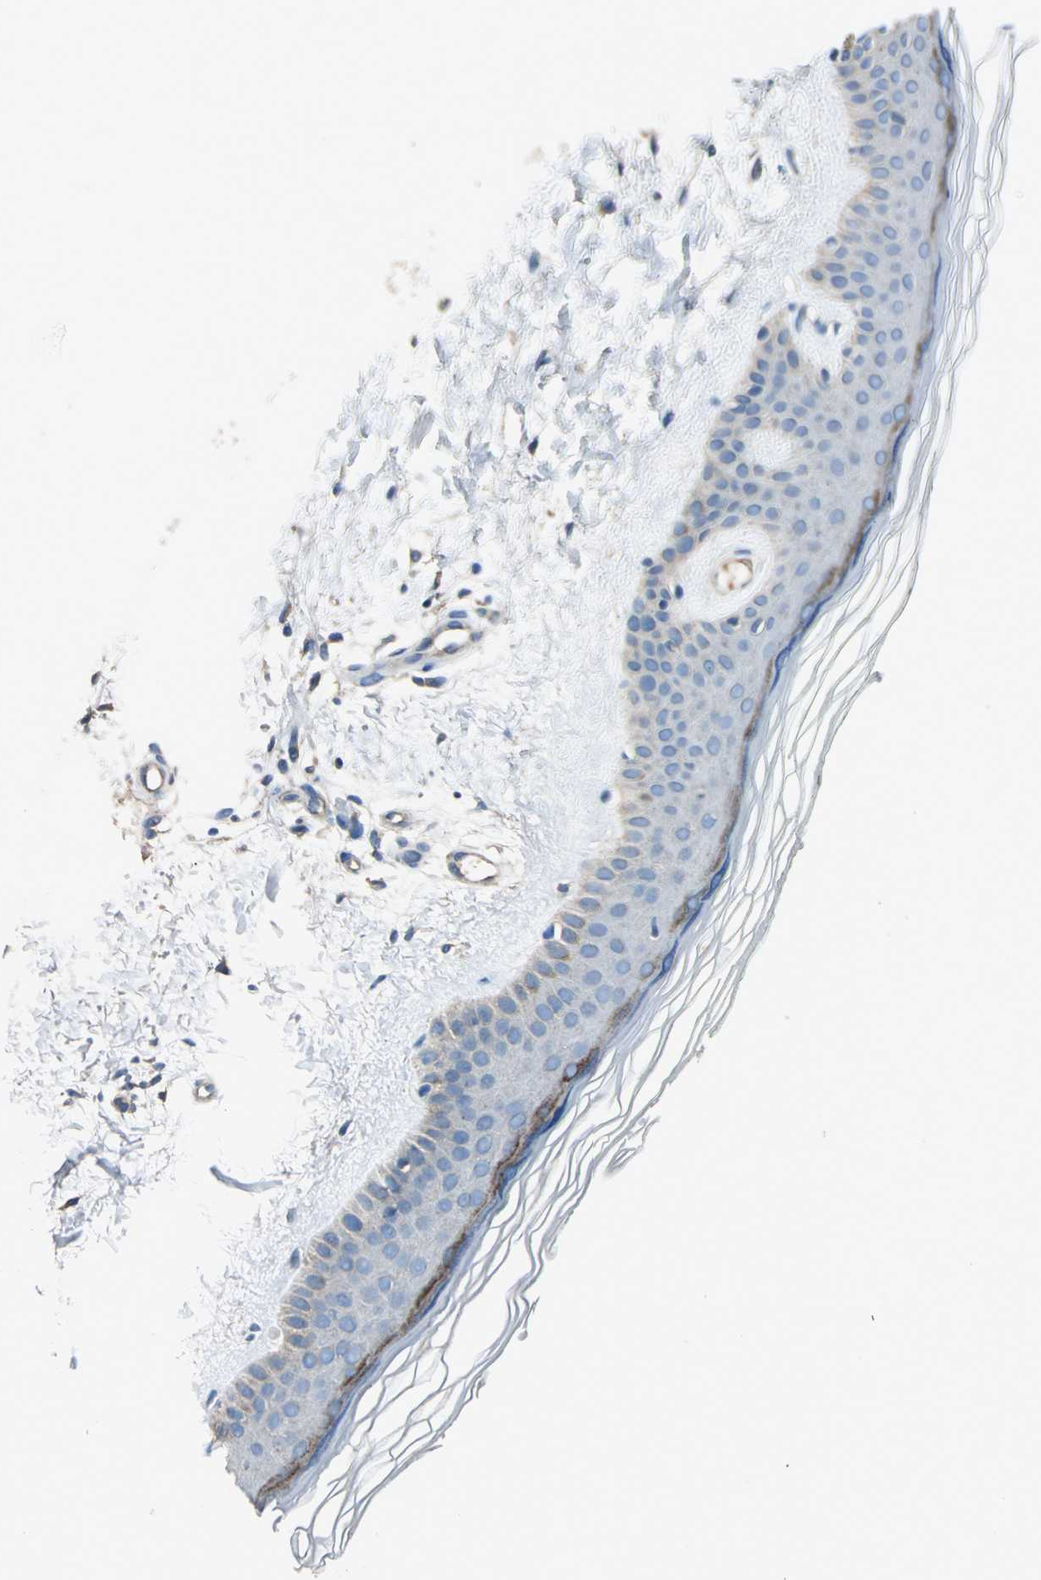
{"staining": {"intensity": "negative", "quantity": "none", "location": "none"}, "tissue": "skin", "cell_type": "Fibroblasts", "image_type": "normal", "snomed": [{"axis": "morphology", "description": "Normal tissue, NOS"}, {"axis": "topography", "description": "Skin"}], "caption": "This is an immunohistochemistry (IHC) image of benign skin. There is no expression in fibroblasts.", "gene": "HEPH", "patient": {"sex": "female", "age": 19}}